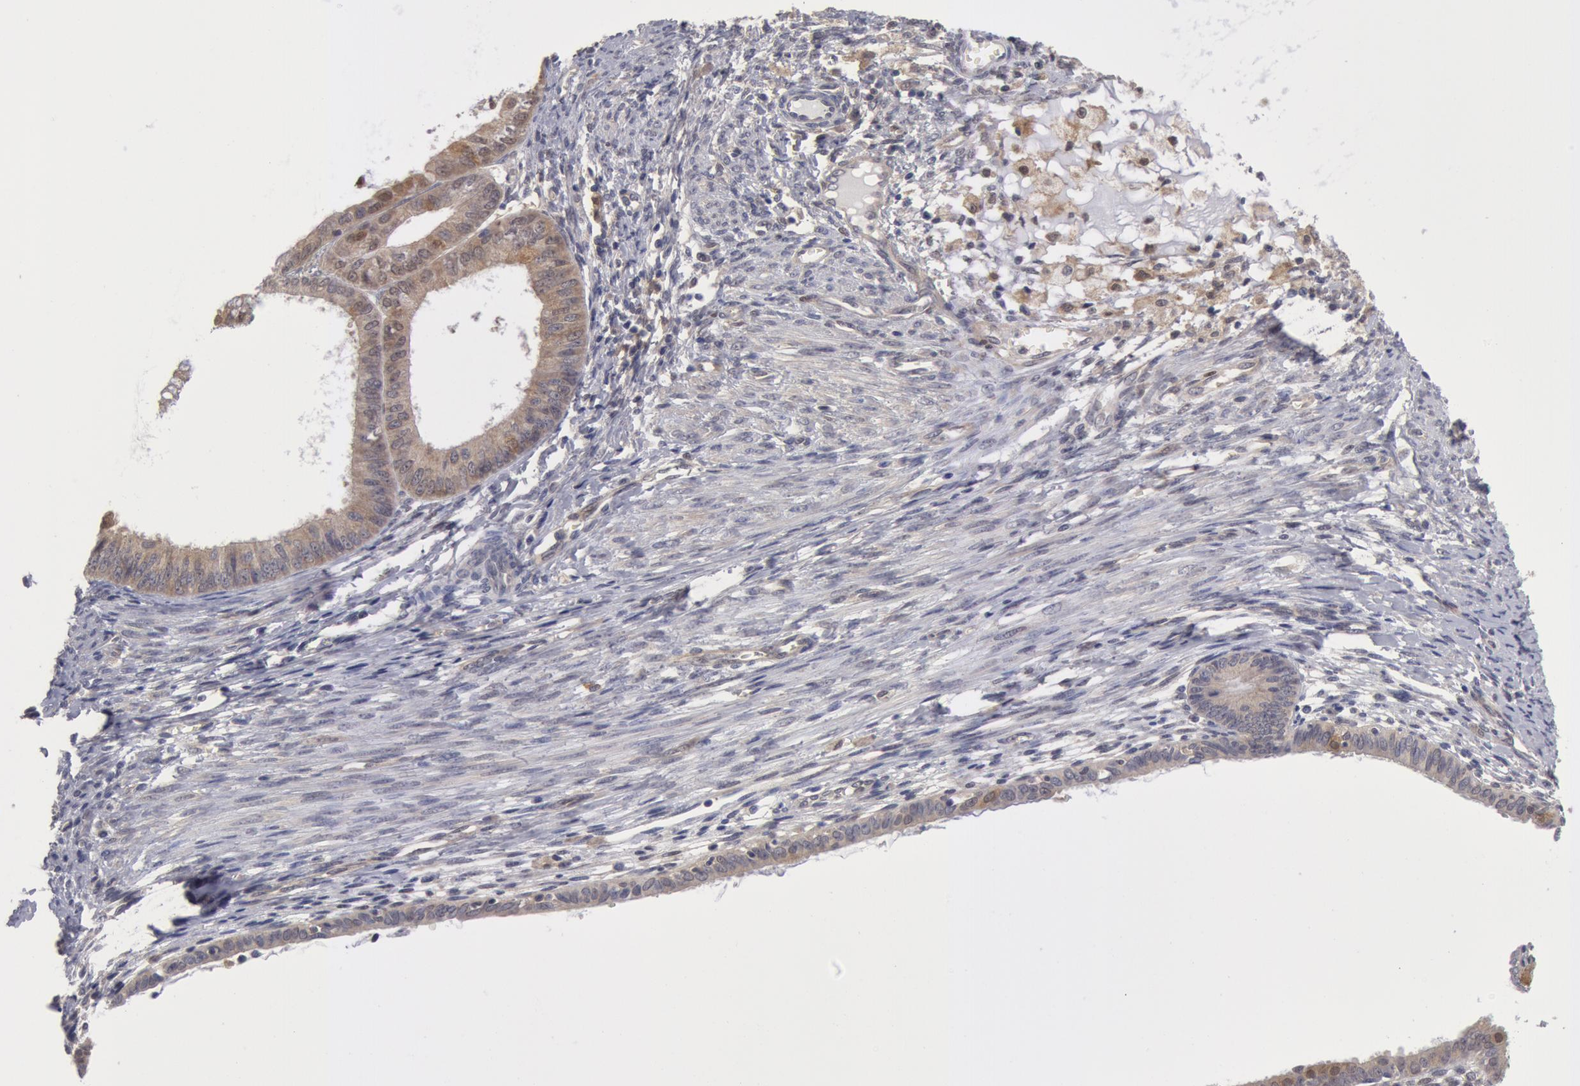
{"staining": {"intensity": "moderate", "quantity": "25%-75%", "location": "cytoplasmic/membranous,nuclear"}, "tissue": "endometrial cancer", "cell_type": "Tumor cells", "image_type": "cancer", "snomed": [{"axis": "morphology", "description": "Adenocarcinoma, NOS"}, {"axis": "topography", "description": "Endometrium"}], "caption": "Endometrial cancer stained for a protein (brown) demonstrates moderate cytoplasmic/membranous and nuclear positive expression in approximately 25%-75% of tumor cells.", "gene": "TXNRD1", "patient": {"sex": "female", "age": 76}}